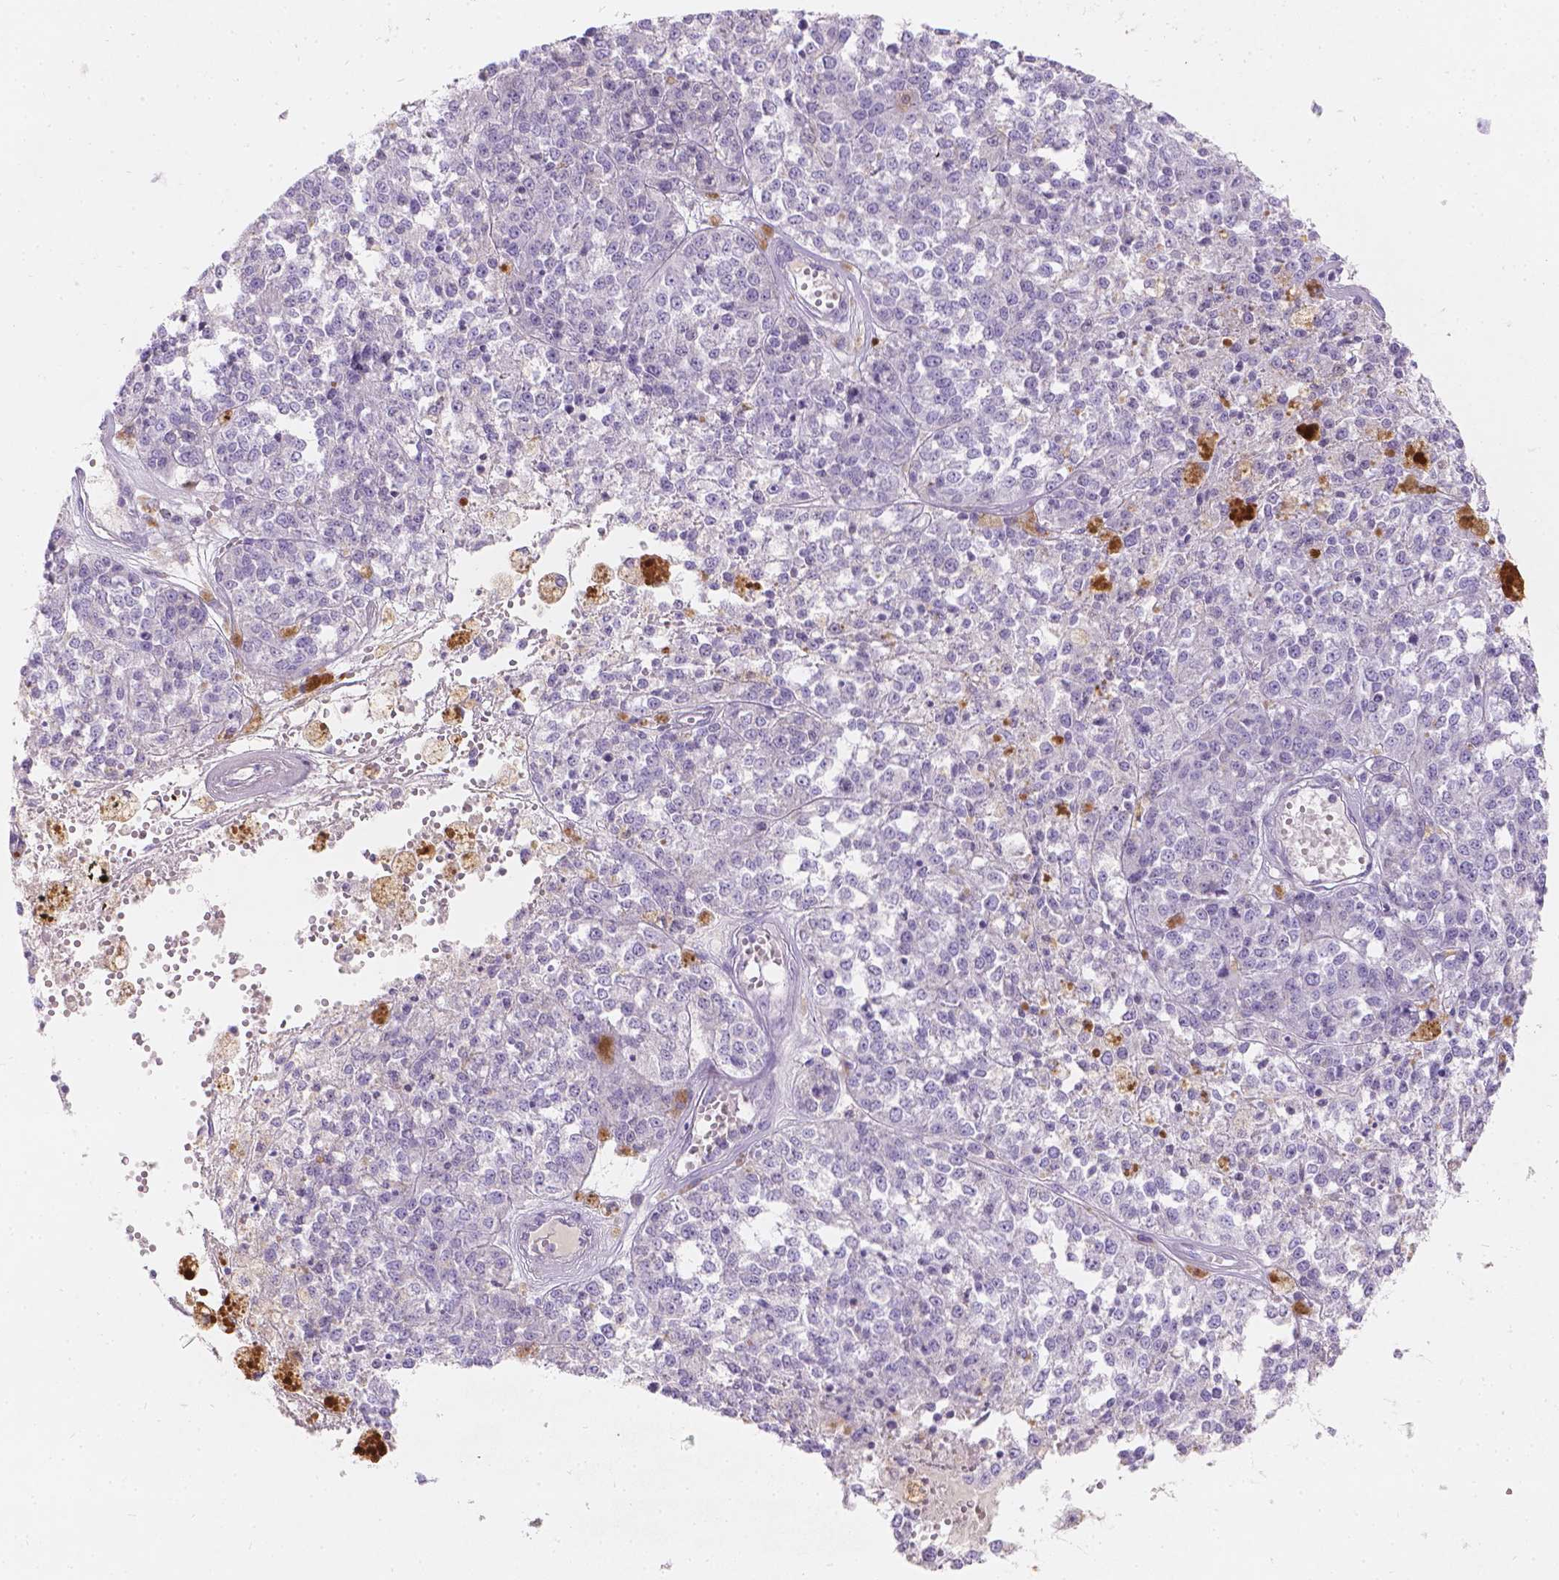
{"staining": {"intensity": "negative", "quantity": "none", "location": "none"}, "tissue": "melanoma", "cell_type": "Tumor cells", "image_type": "cancer", "snomed": [{"axis": "morphology", "description": "Malignant melanoma, Metastatic site"}, {"axis": "topography", "description": "Lymph node"}], "caption": "DAB (3,3'-diaminobenzidine) immunohistochemical staining of melanoma demonstrates no significant expression in tumor cells.", "gene": "GAL3ST2", "patient": {"sex": "female", "age": 64}}